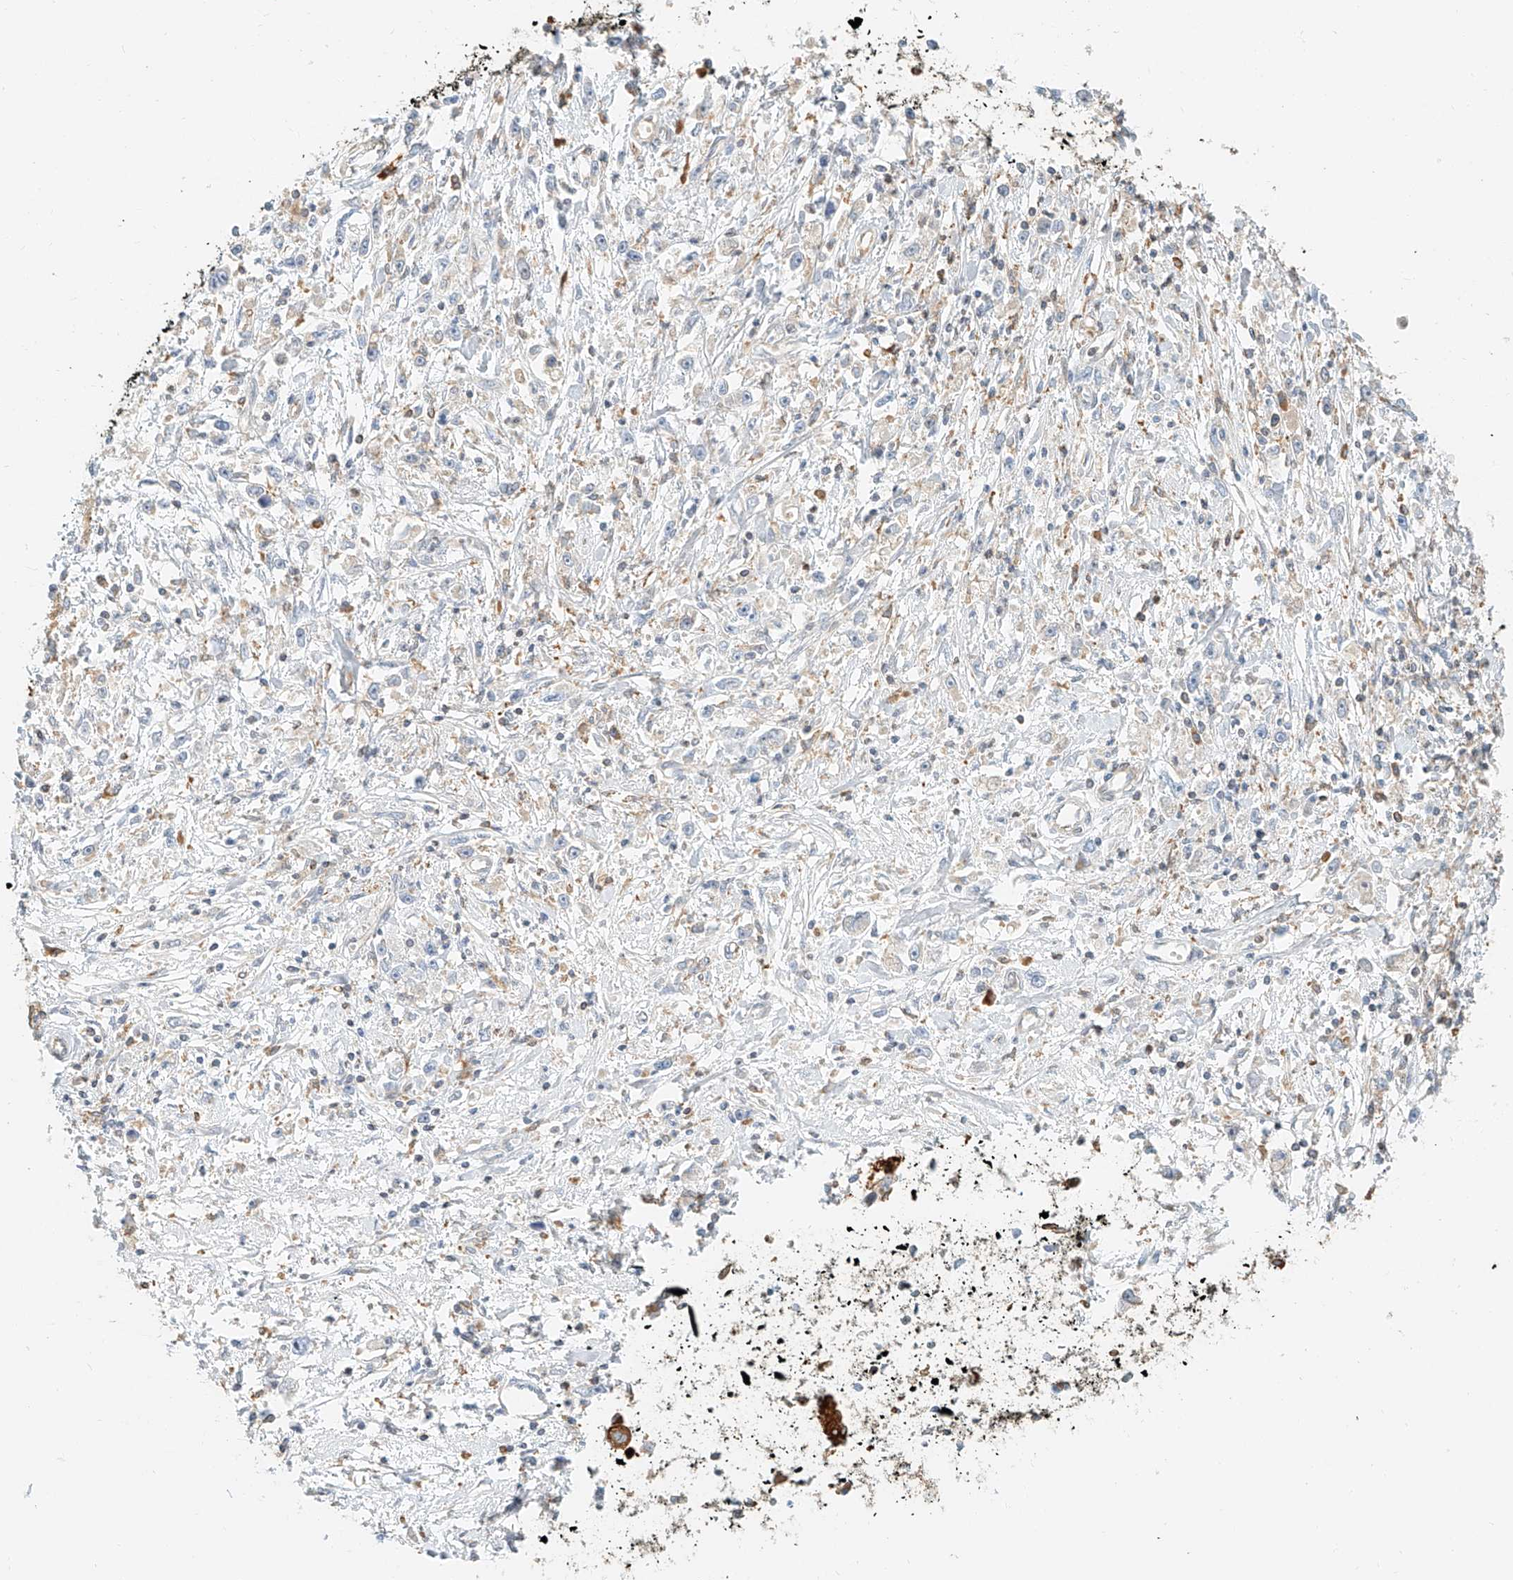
{"staining": {"intensity": "negative", "quantity": "none", "location": "none"}, "tissue": "stomach cancer", "cell_type": "Tumor cells", "image_type": "cancer", "snomed": [{"axis": "morphology", "description": "Adenocarcinoma, NOS"}, {"axis": "topography", "description": "Stomach"}], "caption": "An IHC image of adenocarcinoma (stomach) is shown. There is no staining in tumor cells of adenocarcinoma (stomach).", "gene": "DHRS7", "patient": {"sex": "female", "age": 59}}